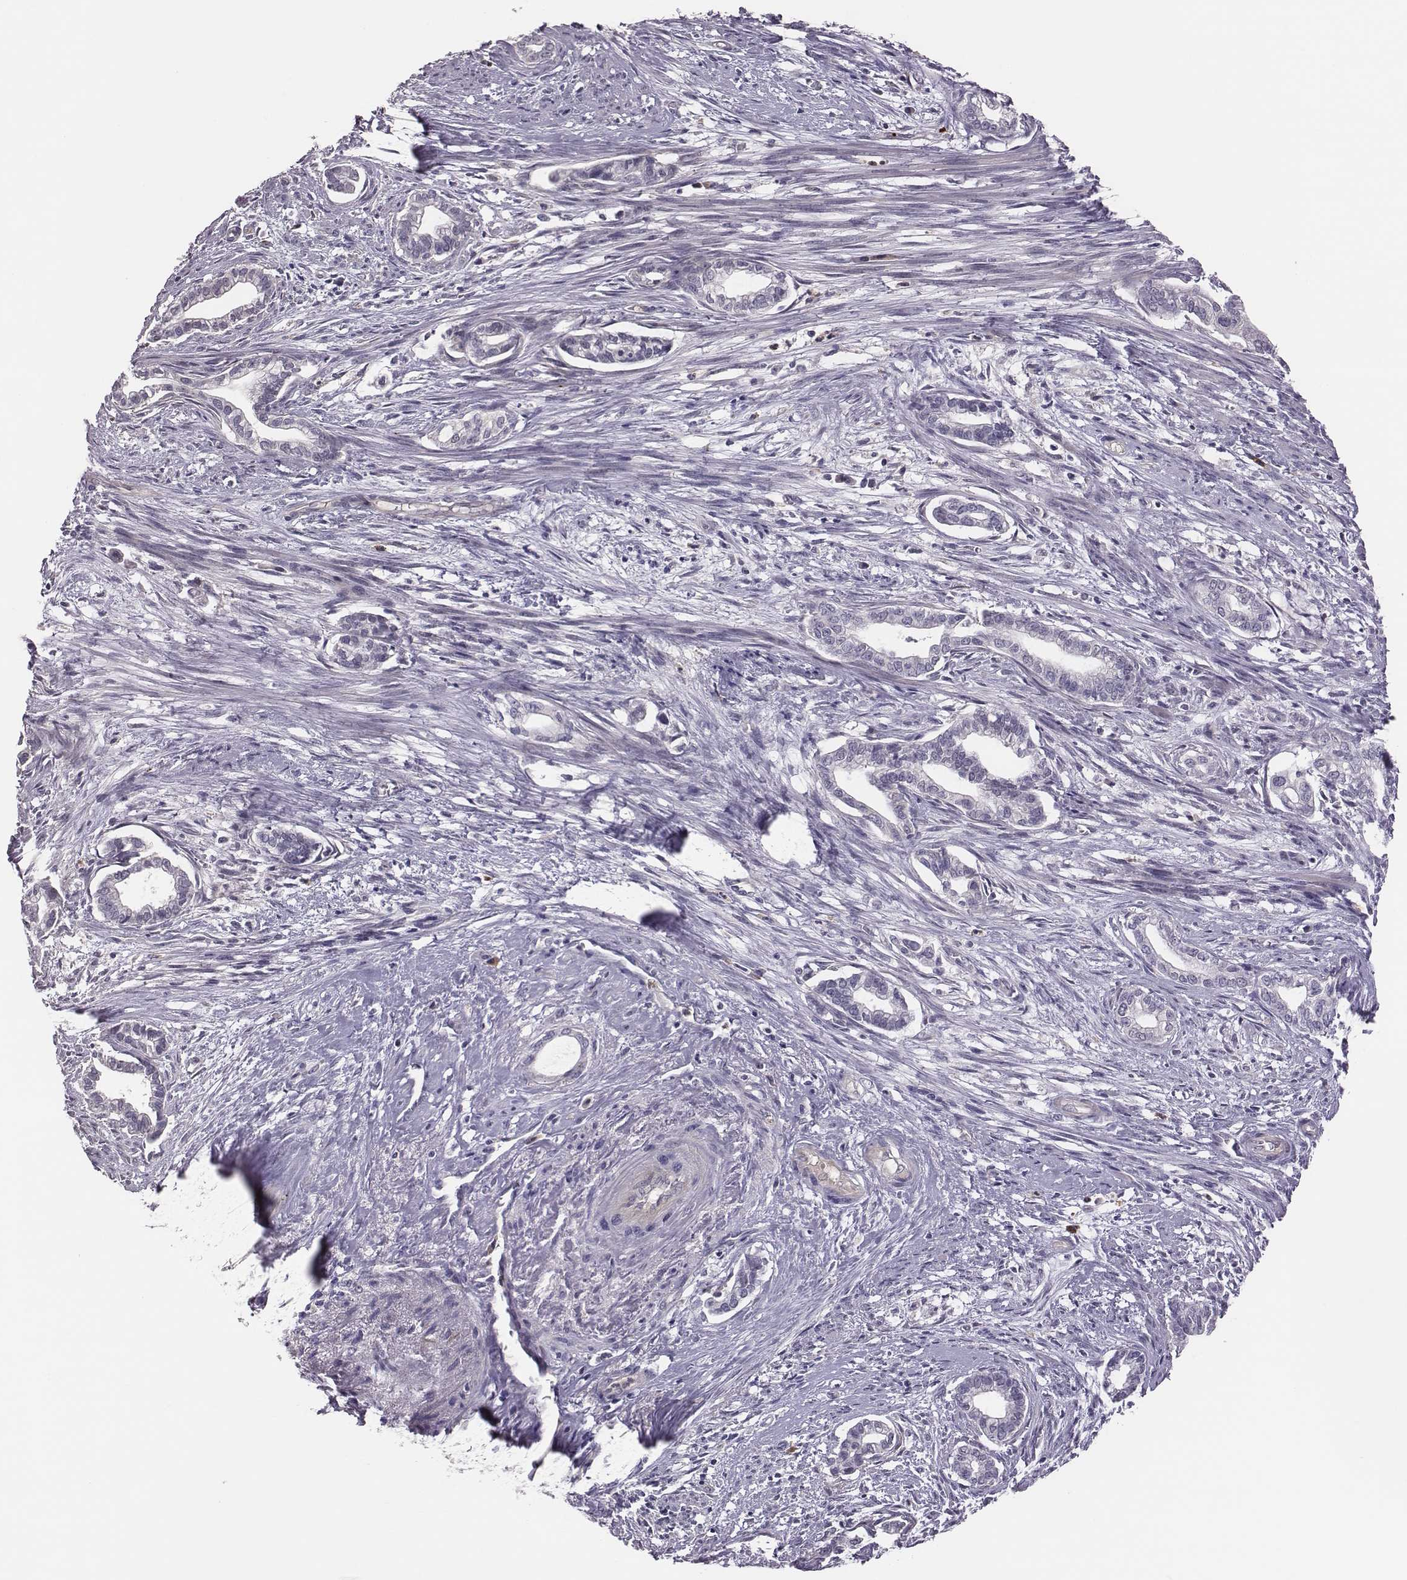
{"staining": {"intensity": "negative", "quantity": "none", "location": "none"}, "tissue": "cervical cancer", "cell_type": "Tumor cells", "image_type": "cancer", "snomed": [{"axis": "morphology", "description": "Adenocarcinoma, NOS"}, {"axis": "topography", "description": "Cervix"}], "caption": "High magnification brightfield microscopy of cervical cancer stained with DAB (brown) and counterstained with hematoxylin (blue): tumor cells show no significant positivity. (Stains: DAB immunohistochemistry with hematoxylin counter stain, Microscopy: brightfield microscopy at high magnification).", "gene": "KMO", "patient": {"sex": "female", "age": 62}}